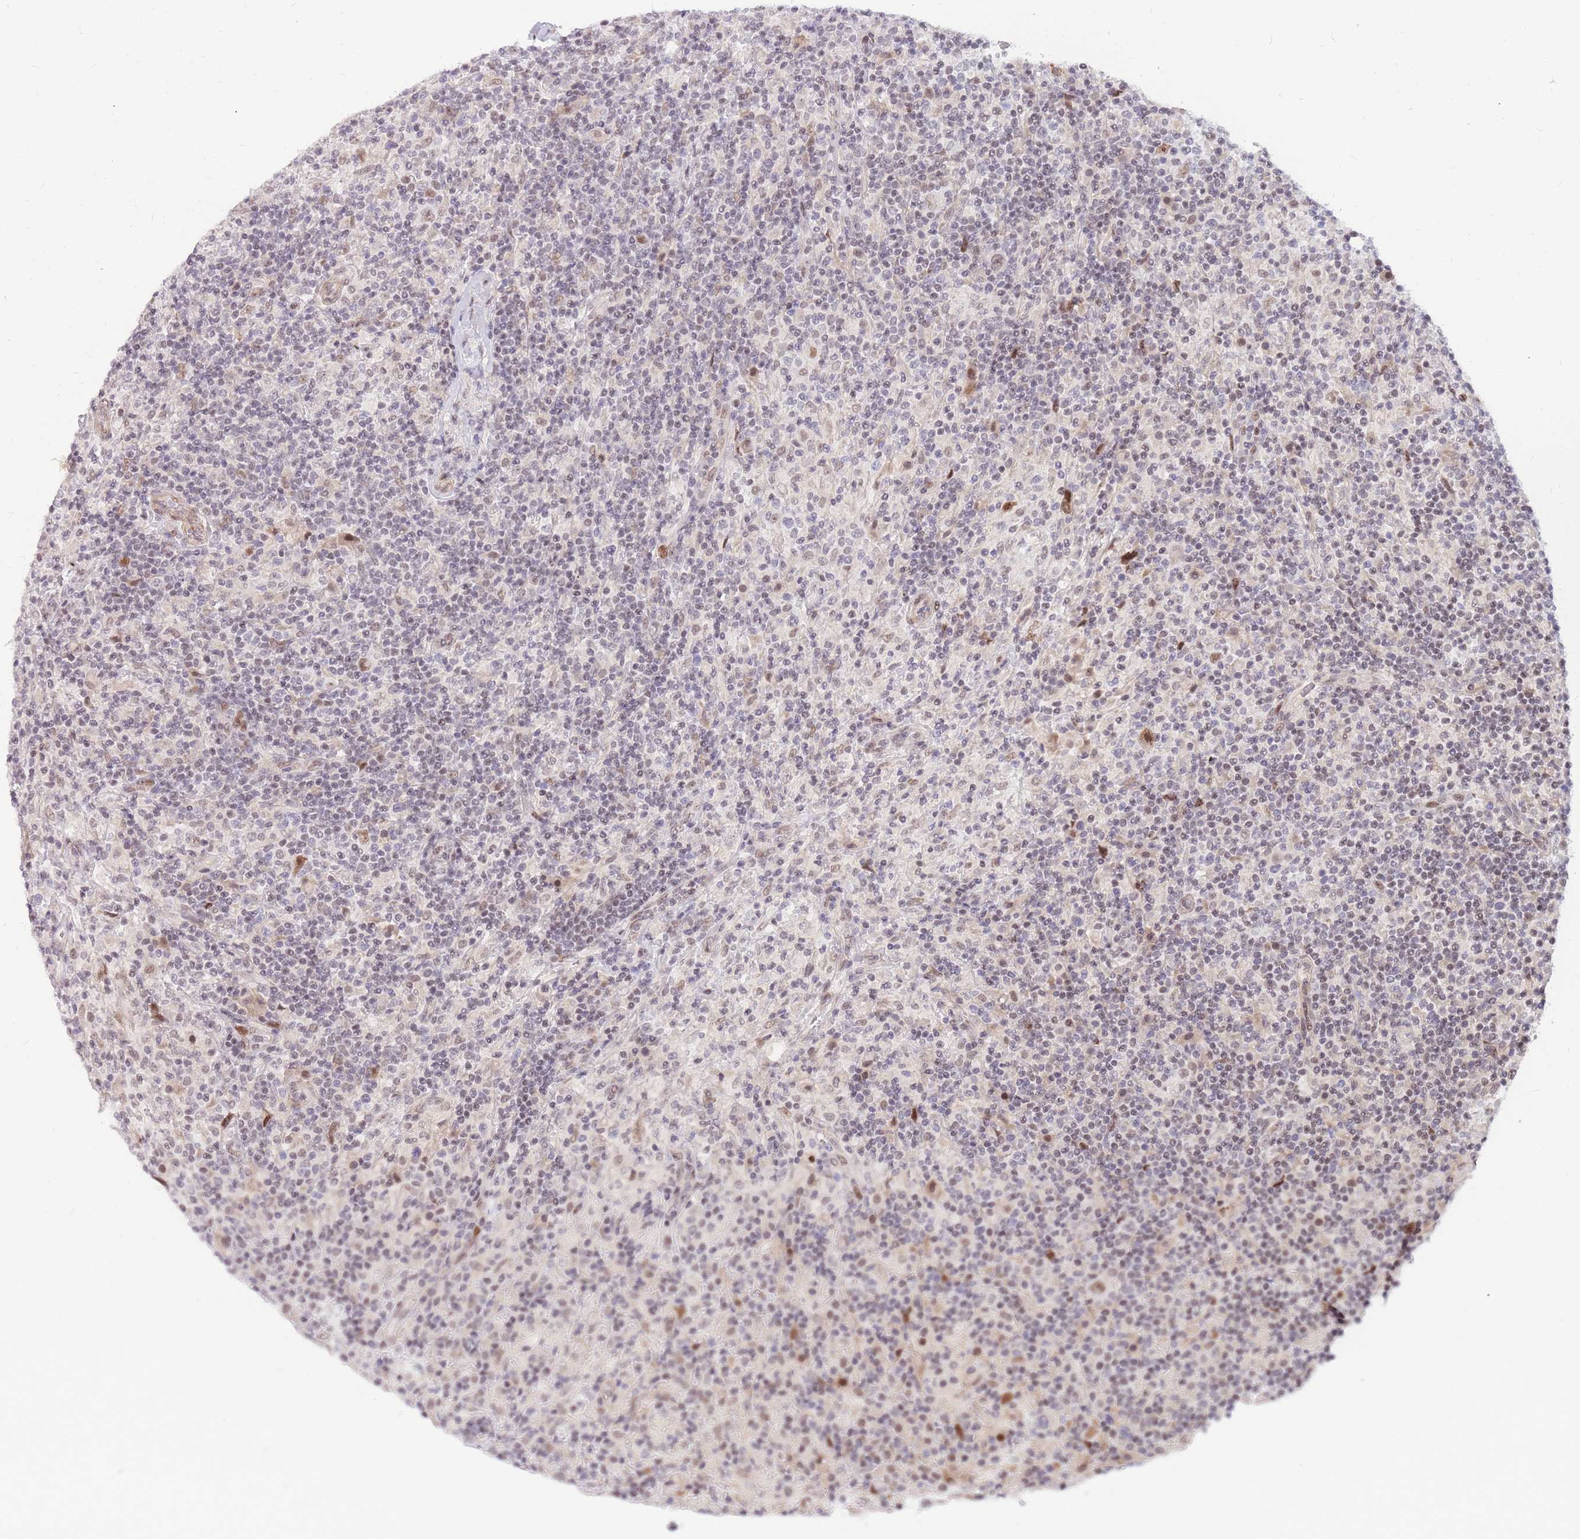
{"staining": {"intensity": "moderate", "quantity": ">75%", "location": "nuclear"}, "tissue": "lymphoma", "cell_type": "Tumor cells", "image_type": "cancer", "snomed": [{"axis": "morphology", "description": "Hodgkin's disease, NOS"}, {"axis": "topography", "description": "Lymph node"}], "caption": "Lymphoma stained with a brown dye reveals moderate nuclear positive expression in about >75% of tumor cells.", "gene": "ERICH6B", "patient": {"sex": "male", "age": 70}}